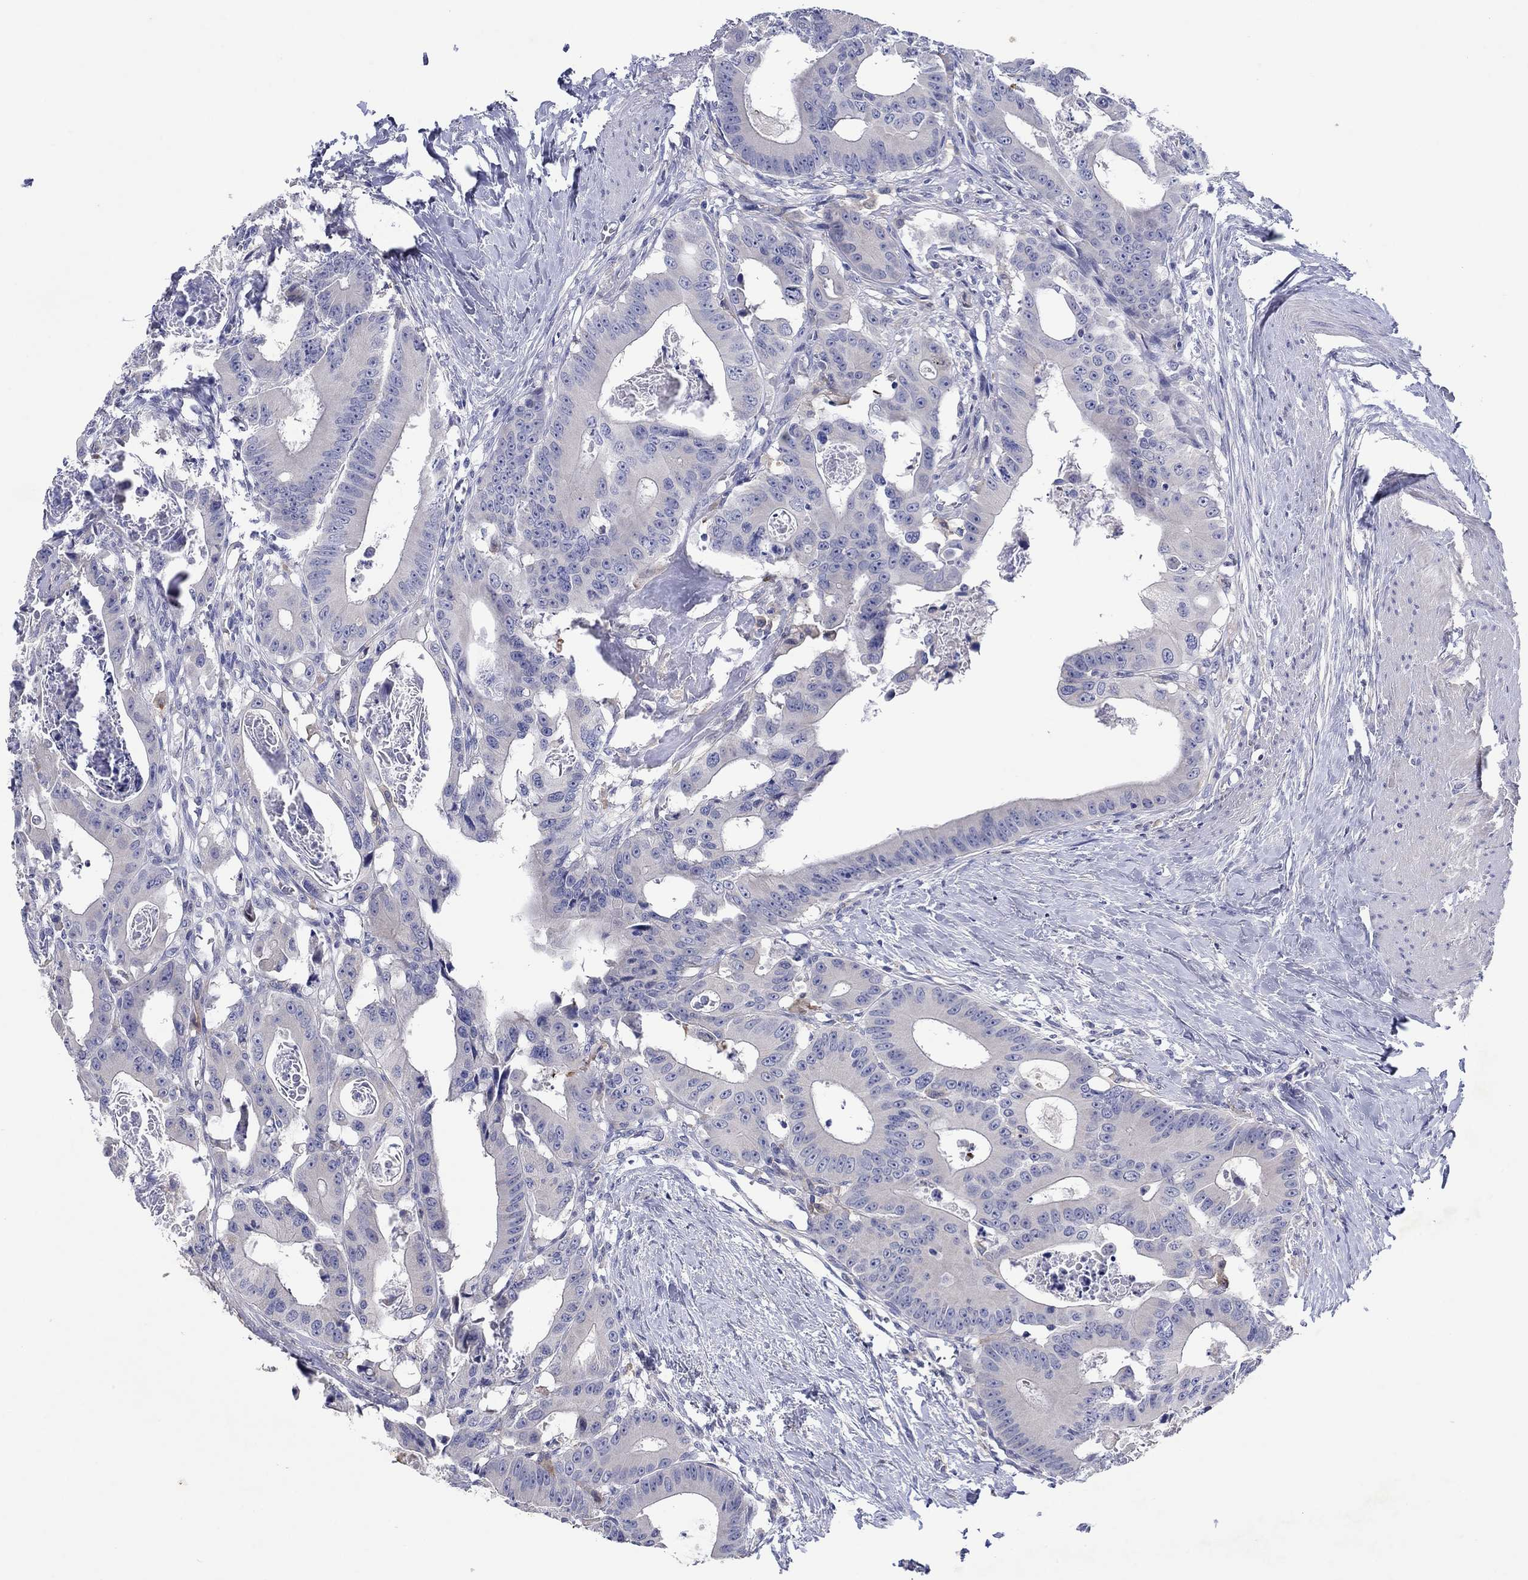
{"staining": {"intensity": "negative", "quantity": "none", "location": "none"}, "tissue": "colorectal cancer", "cell_type": "Tumor cells", "image_type": "cancer", "snomed": [{"axis": "morphology", "description": "Adenocarcinoma, NOS"}, {"axis": "topography", "description": "Rectum"}], "caption": "The micrograph reveals no staining of tumor cells in colorectal cancer (adenocarcinoma).", "gene": "HDC", "patient": {"sex": "male", "age": 64}}